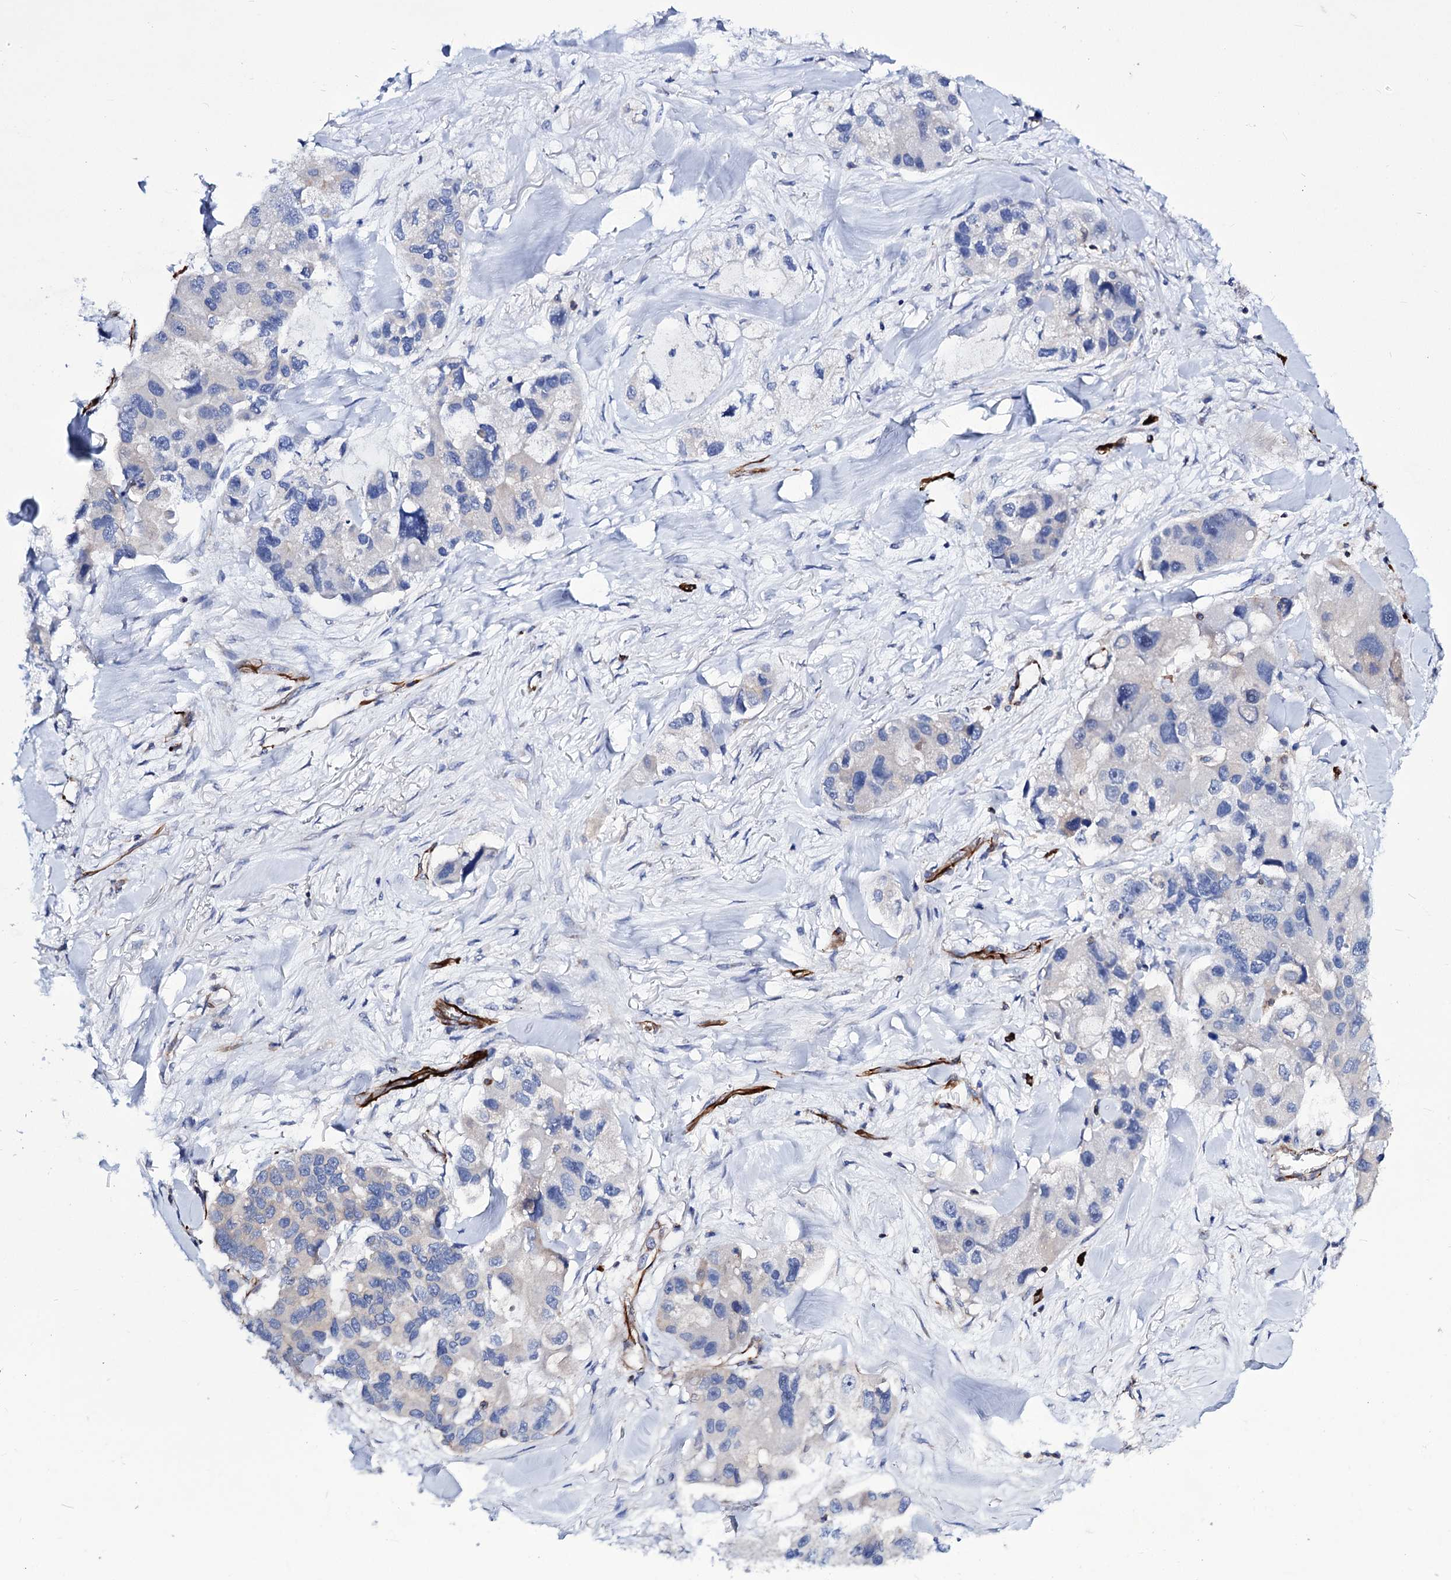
{"staining": {"intensity": "negative", "quantity": "none", "location": "none"}, "tissue": "lung cancer", "cell_type": "Tumor cells", "image_type": "cancer", "snomed": [{"axis": "morphology", "description": "Adenocarcinoma, NOS"}, {"axis": "topography", "description": "Lung"}], "caption": "Immunohistochemical staining of adenocarcinoma (lung) exhibits no significant expression in tumor cells.", "gene": "AXL", "patient": {"sex": "female", "age": 54}}